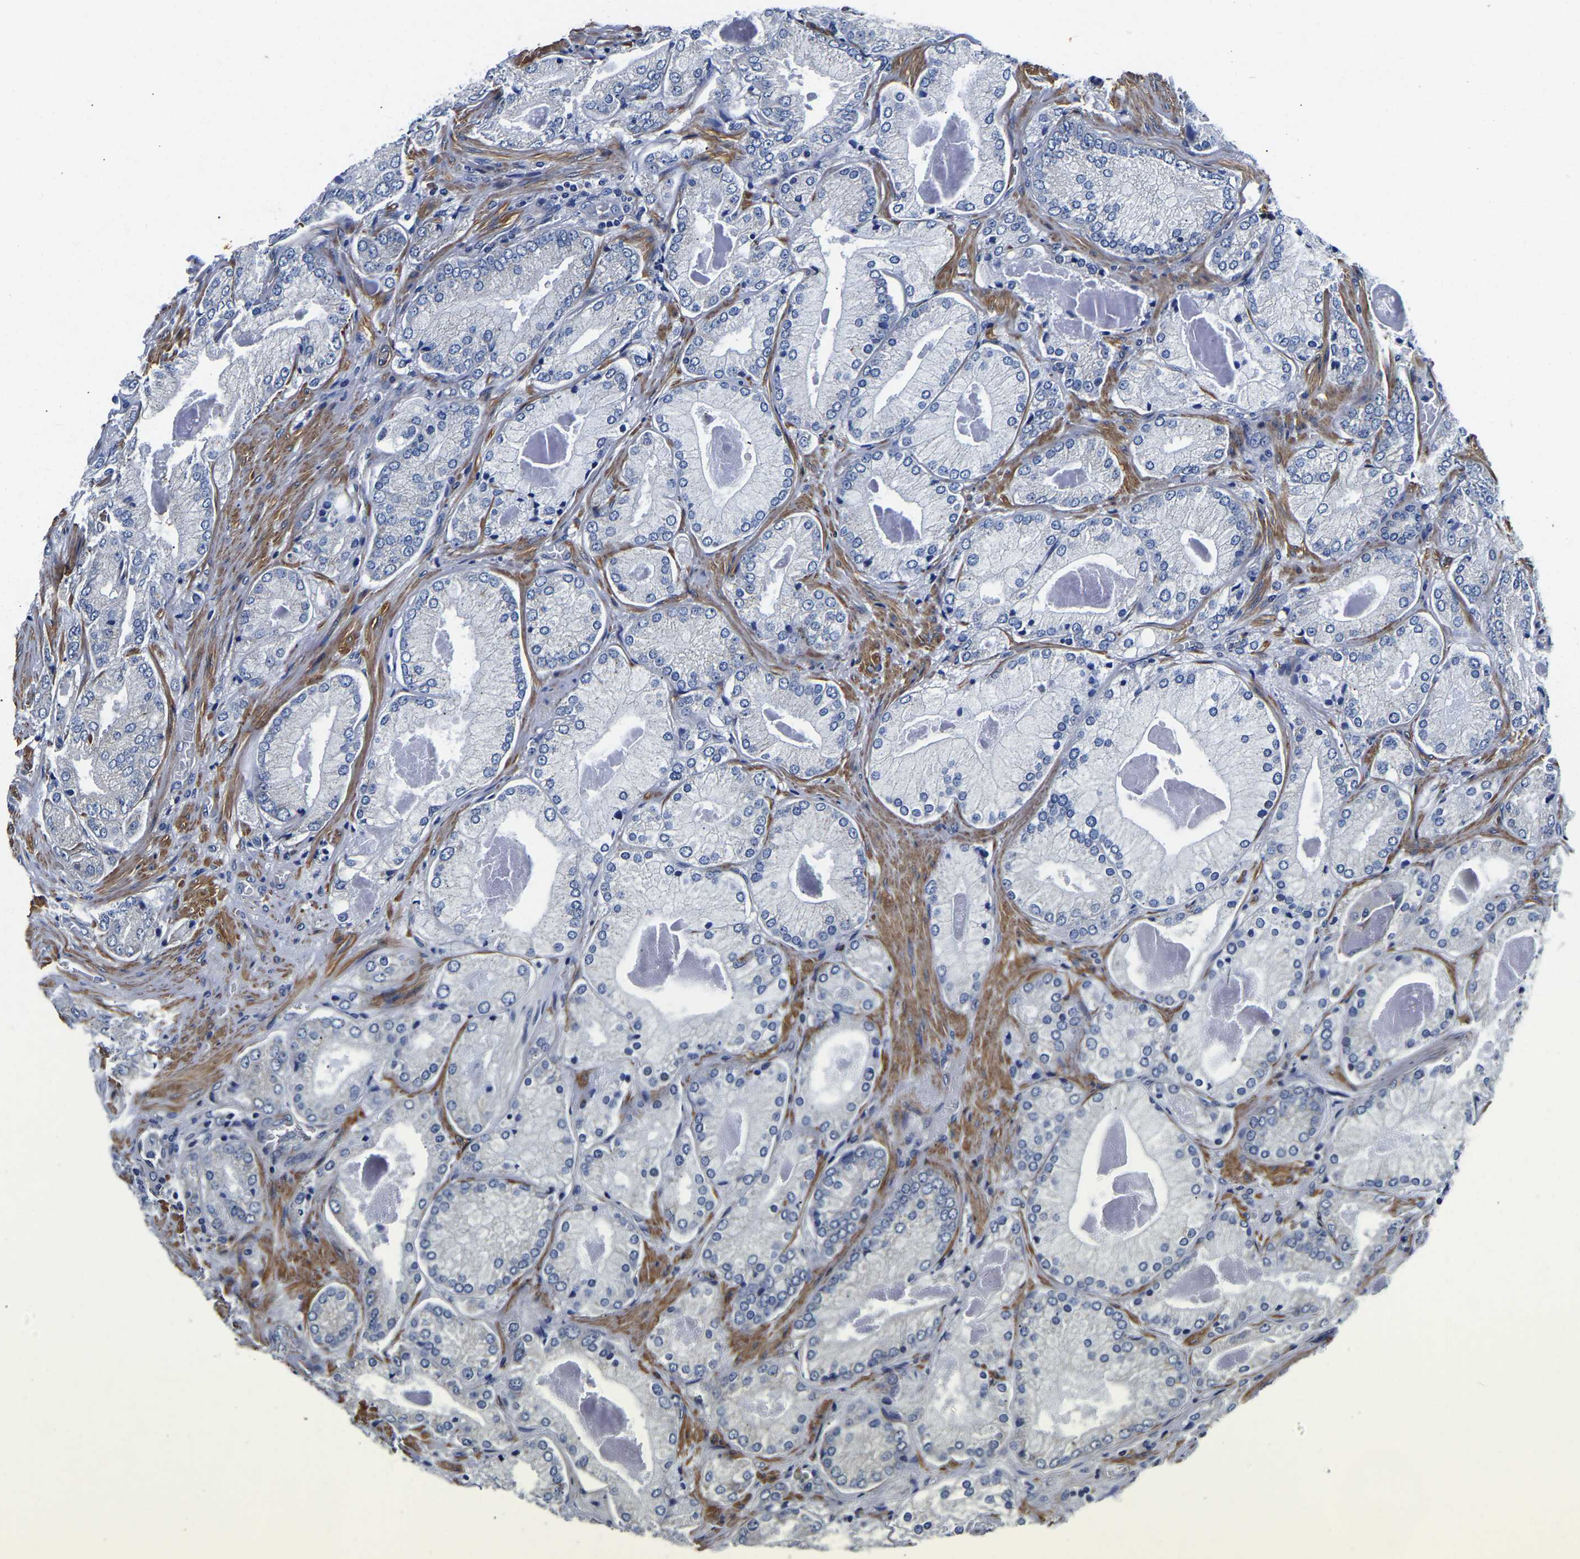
{"staining": {"intensity": "negative", "quantity": "none", "location": "none"}, "tissue": "prostate cancer", "cell_type": "Tumor cells", "image_type": "cancer", "snomed": [{"axis": "morphology", "description": "Adenocarcinoma, Low grade"}, {"axis": "topography", "description": "Prostate"}], "caption": "High power microscopy image of an IHC photomicrograph of low-grade adenocarcinoma (prostate), revealing no significant positivity in tumor cells.", "gene": "KCTD17", "patient": {"sex": "male", "age": 65}}